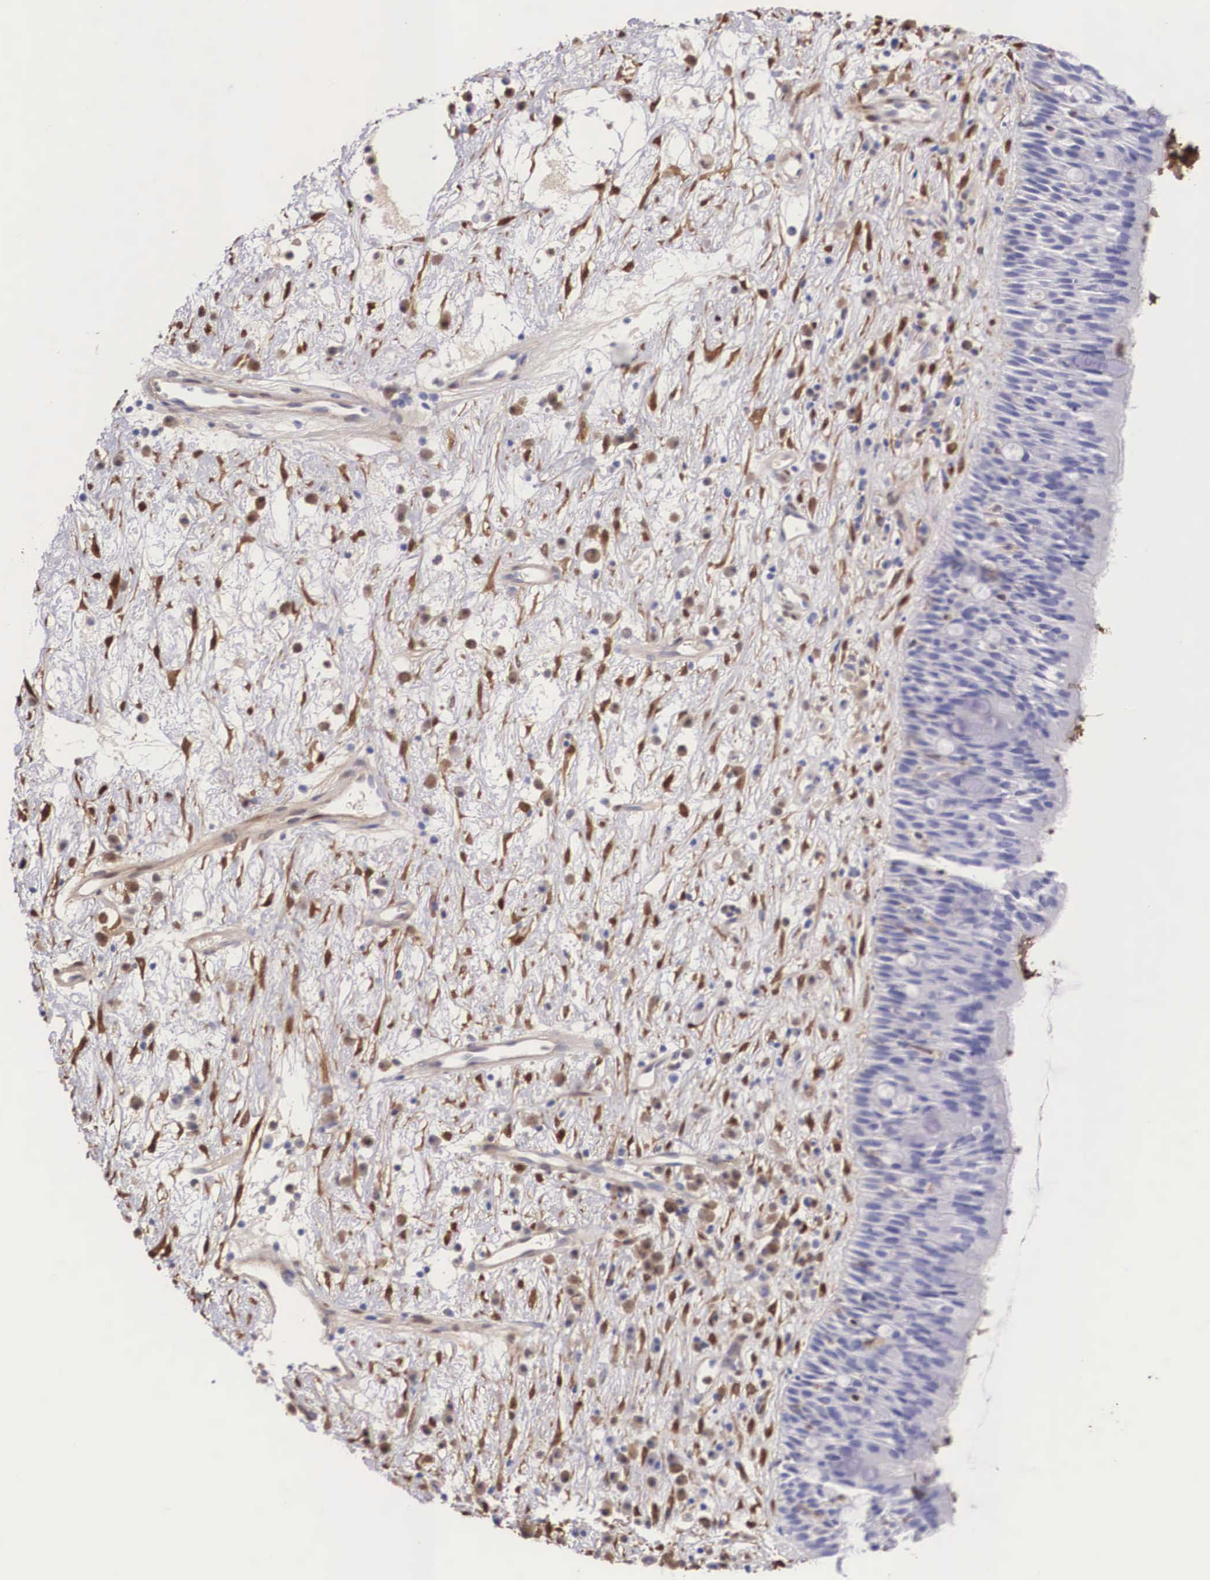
{"staining": {"intensity": "negative", "quantity": "none", "location": "none"}, "tissue": "nasopharynx", "cell_type": "Respiratory epithelial cells", "image_type": "normal", "snomed": [{"axis": "morphology", "description": "Normal tissue, NOS"}, {"axis": "topography", "description": "Nasopharynx"}], "caption": "The histopathology image displays no significant staining in respiratory epithelial cells of nasopharynx.", "gene": "LGALS1", "patient": {"sex": "male", "age": 13}}